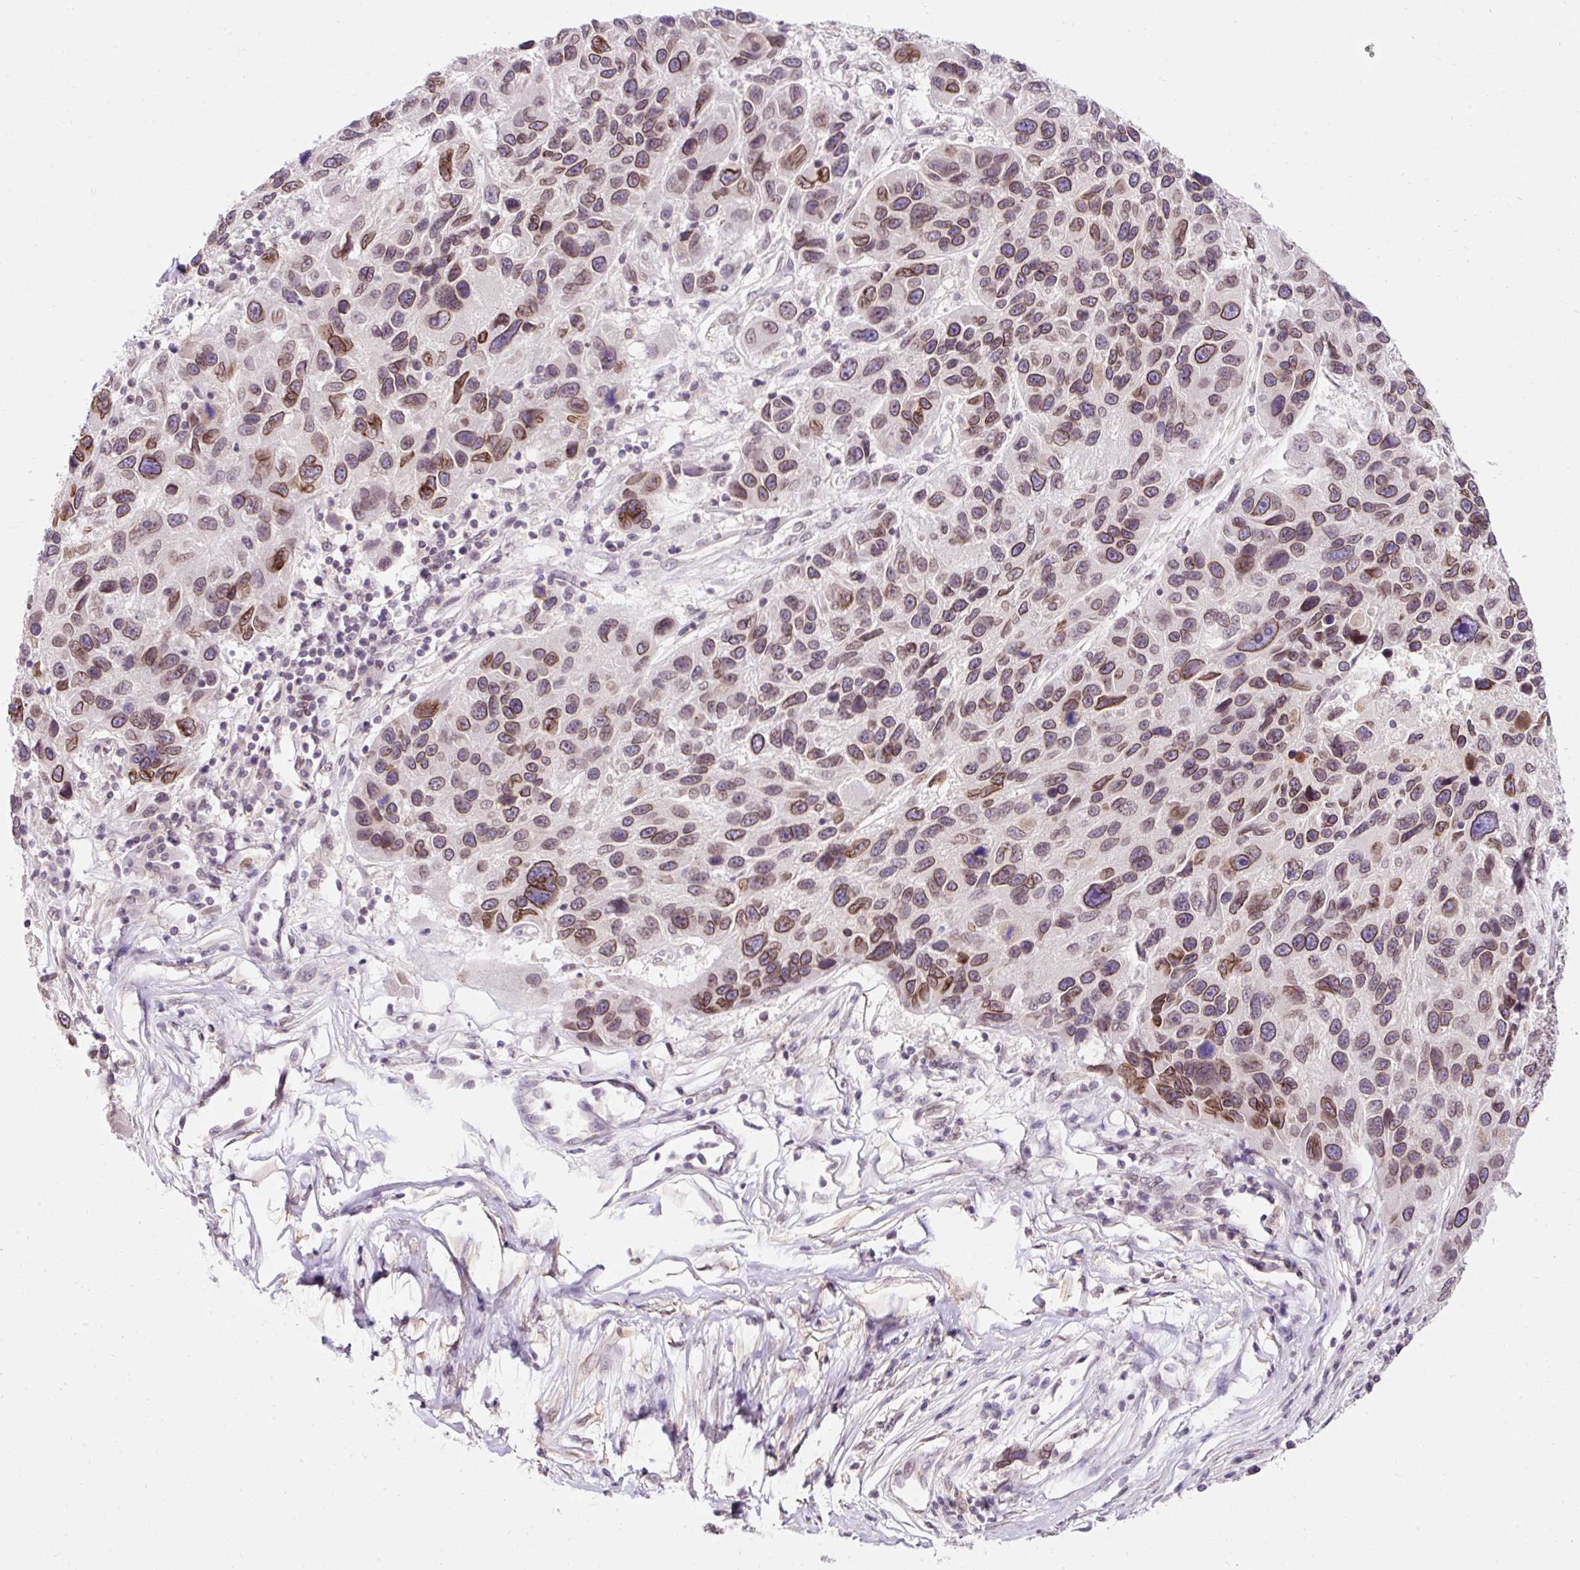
{"staining": {"intensity": "moderate", "quantity": ">75%", "location": "cytoplasmic/membranous,nuclear"}, "tissue": "melanoma", "cell_type": "Tumor cells", "image_type": "cancer", "snomed": [{"axis": "morphology", "description": "Malignant melanoma, NOS"}, {"axis": "topography", "description": "Skin"}], "caption": "This histopathology image reveals melanoma stained with immunohistochemistry to label a protein in brown. The cytoplasmic/membranous and nuclear of tumor cells show moderate positivity for the protein. Nuclei are counter-stained blue.", "gene": "ZNF610", "patient": {"sex": "male", "age": 53}}